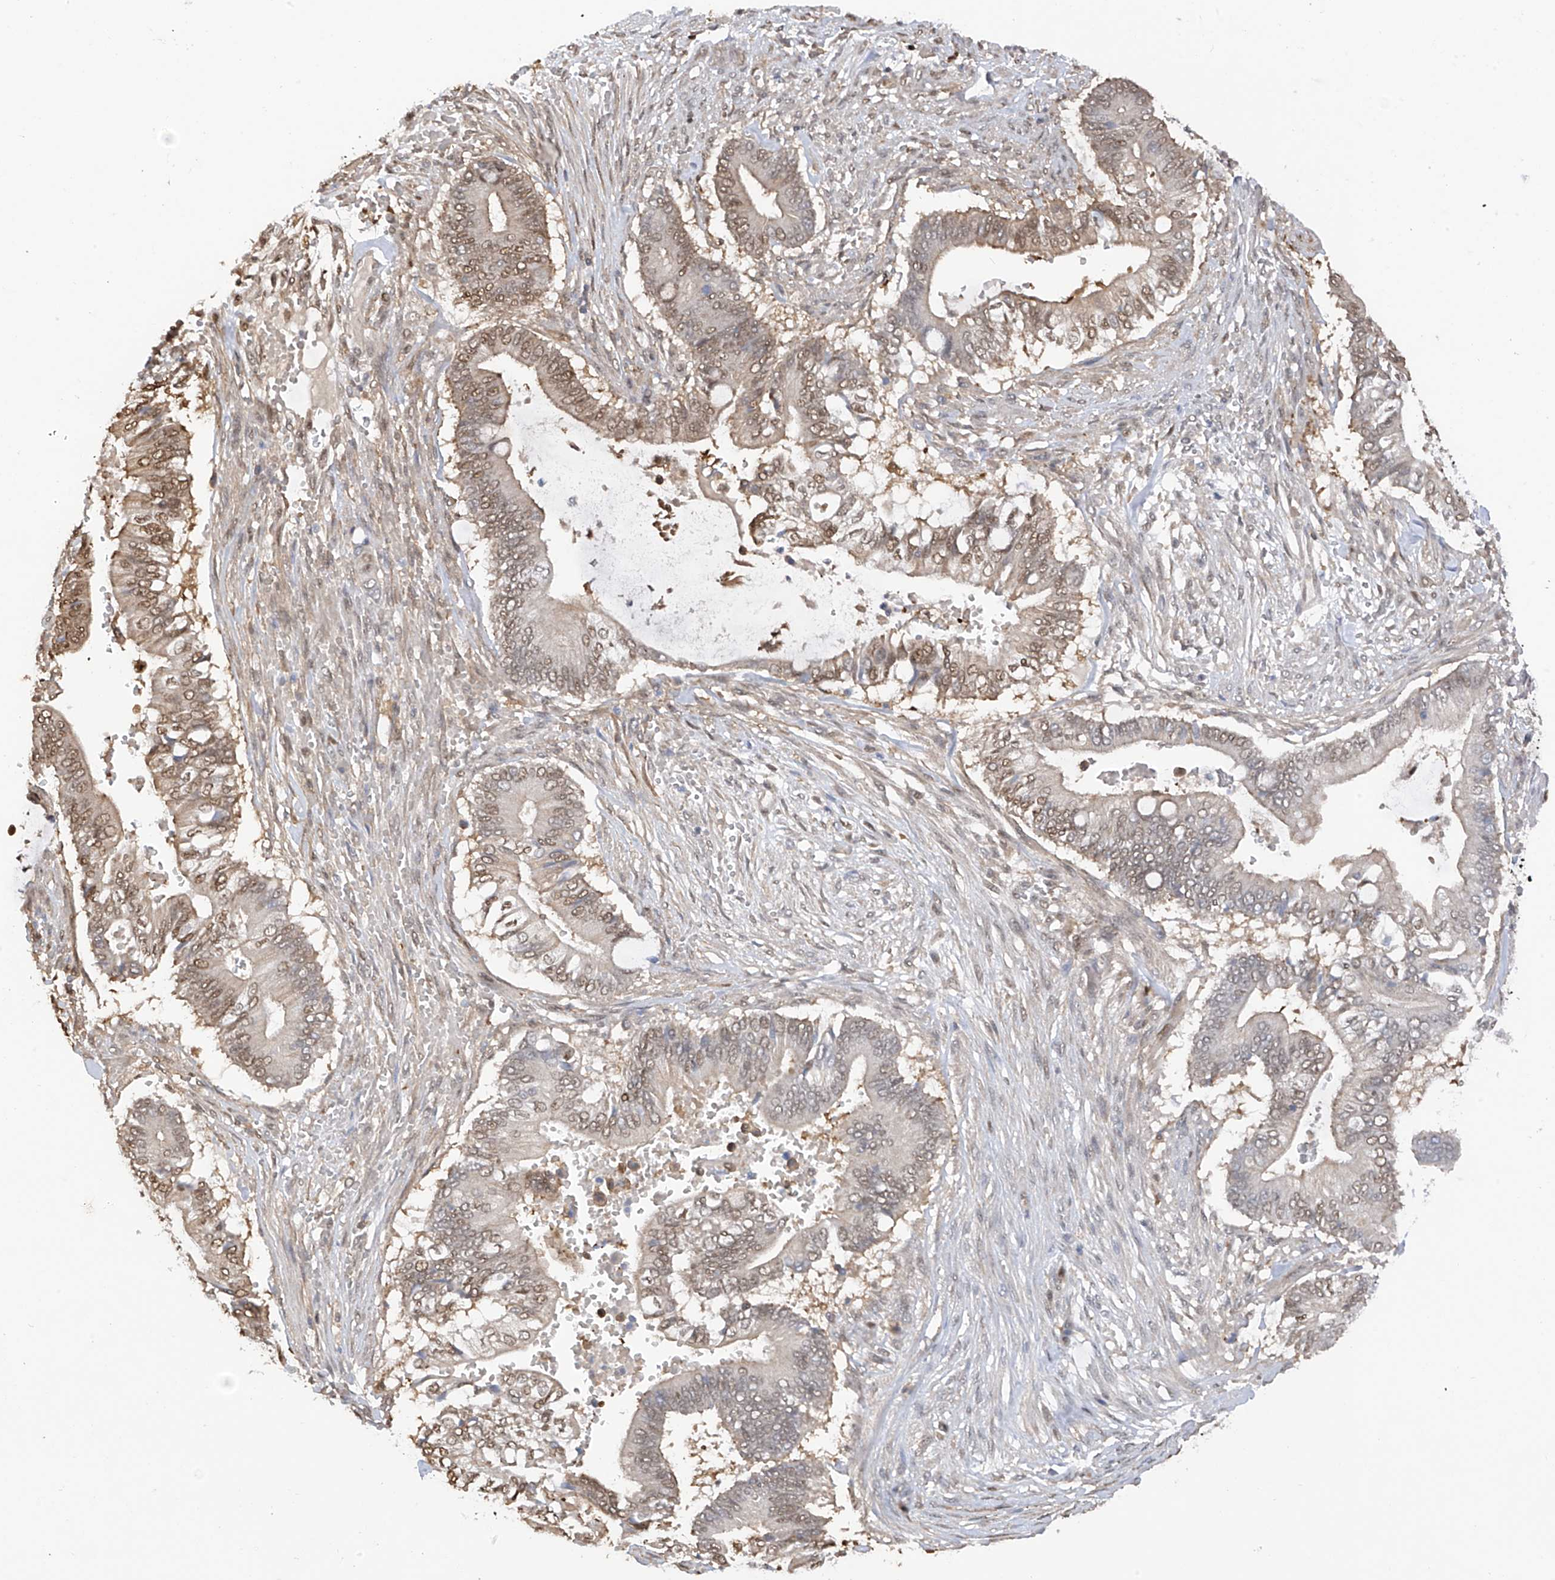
{"staining": {"intensity": "weak", "quantity": "25%-75%", "location": "nuclear"}, "tissue": "pancreatic cancer", "cell_type": "Tumor cells", "image_type": "cancer", "snomed": [{"axis": "morphology", "description": "Adenocarcinoma, NOS"}, {"axis": "topography", "description": "Pancreas"}], "caption": "Protein staining demonstrates weak nuclear expression in about 25%-75% of tumor cells in pancreatic cancer. The staining was performed using DAB to visualize the protein expression in brown, while the nuclei were stained in blue with hematoxylin (Magnification: 20x).", "gene": "PMM1", "patient": {"sex": "male", "age": 68}}